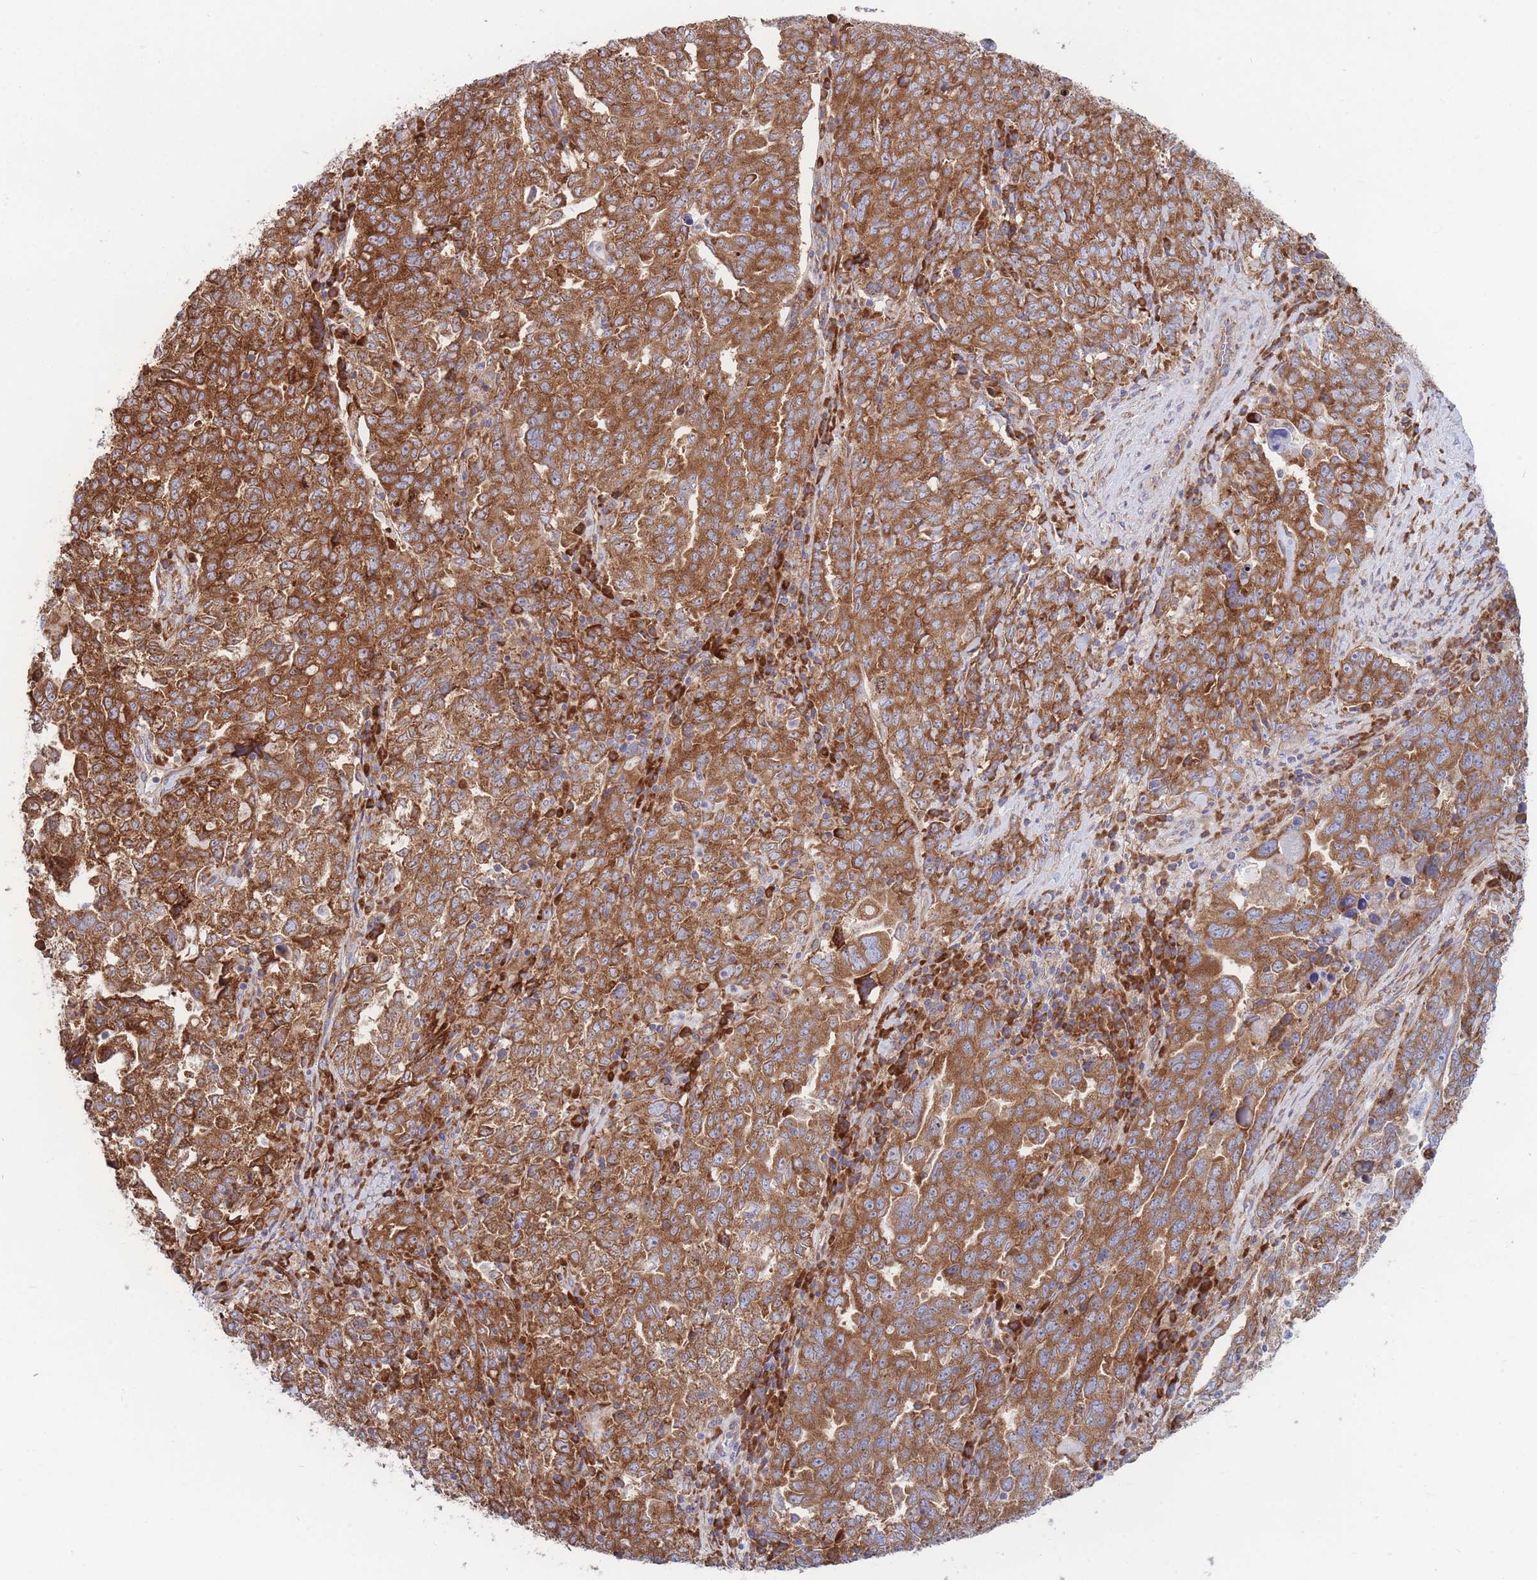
{"staining": {"intensity": "strong", "quantity": ">75%", "location": "cytoplasmic/membranous"}, "tissue": "ovarian cancer", "cell_type": "Tumor cells", "image_type": "cancer", "snomed": [{"axis": "morphology", "description": "Carcinoma, endometroid"}, {"axis": "topography", "description": "Ovary"}], "caption": "A brown stain highlights strong cytoplasmic/membranous expression of a protein in human ovarian cancer (endometroid carcinoma) tumor cells. The staining was performed using DAB (3,3'-diaminobenzidine) to visualize the protein expression in brown, while the nuclei were stained in blue with hematoxylin (Magnification: 20x).", "gene": "RPL8", "patient": {"sex": "female", "age": 62}}